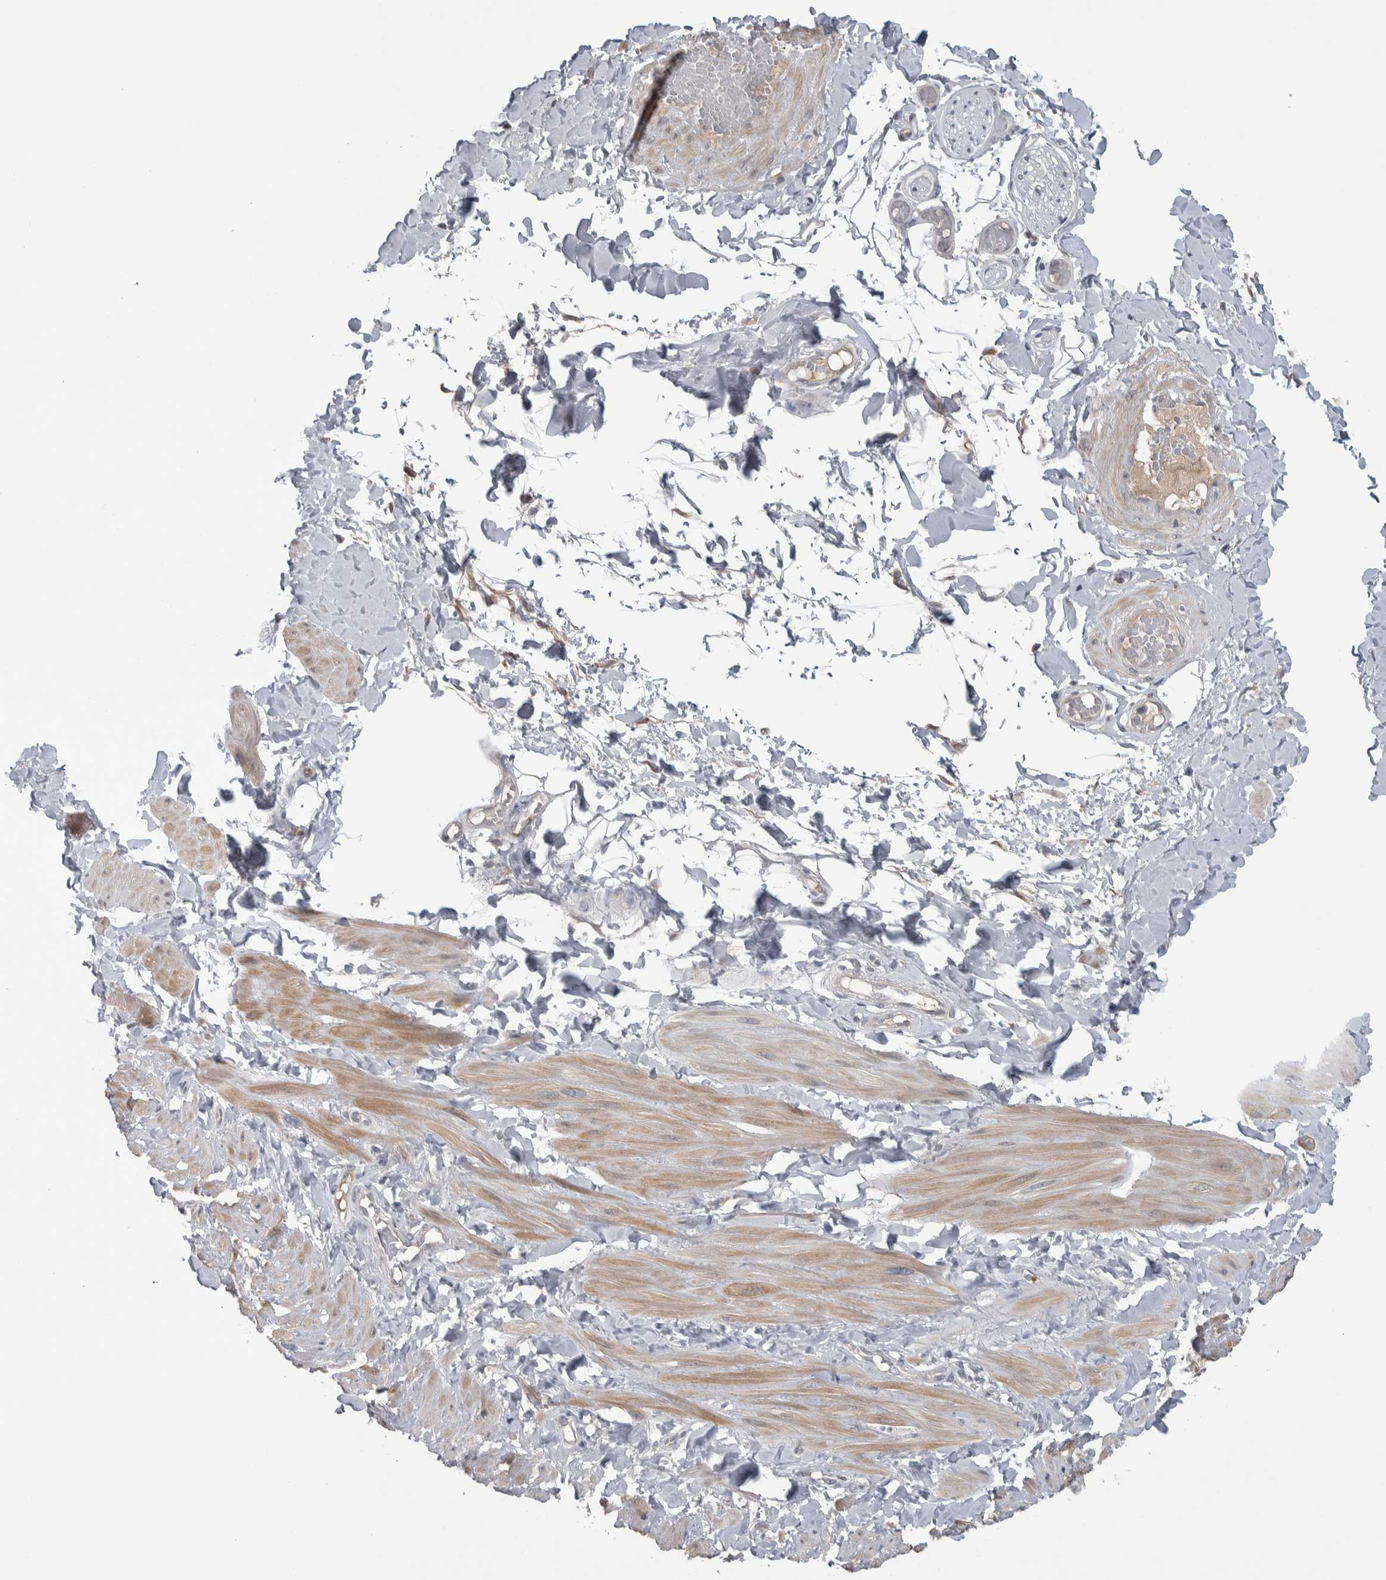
{"staining": {"intensity": "negative", "quantity": "none", "location": "none"}, "tissue": "adipose tissue", "cell_type": "Adipocytes", "image_type": "normal", "snomed": [{"axis": "morphology", "description": "Normal tissue, NOS"}, {"axis": "topography", "description": "Adipose tissue"}, {"axis": "topography", "description": "Vascular tissue"}, {"axis": "topography", "description": "Peripheral nerve tissue"}], "caption": "This is an immunohistochemistry photomicrograph of benign human adipose tissue. There is no staining in adipocytes.", "gene": "CUL2", "patient": {"sex": "male", "age": 25}}